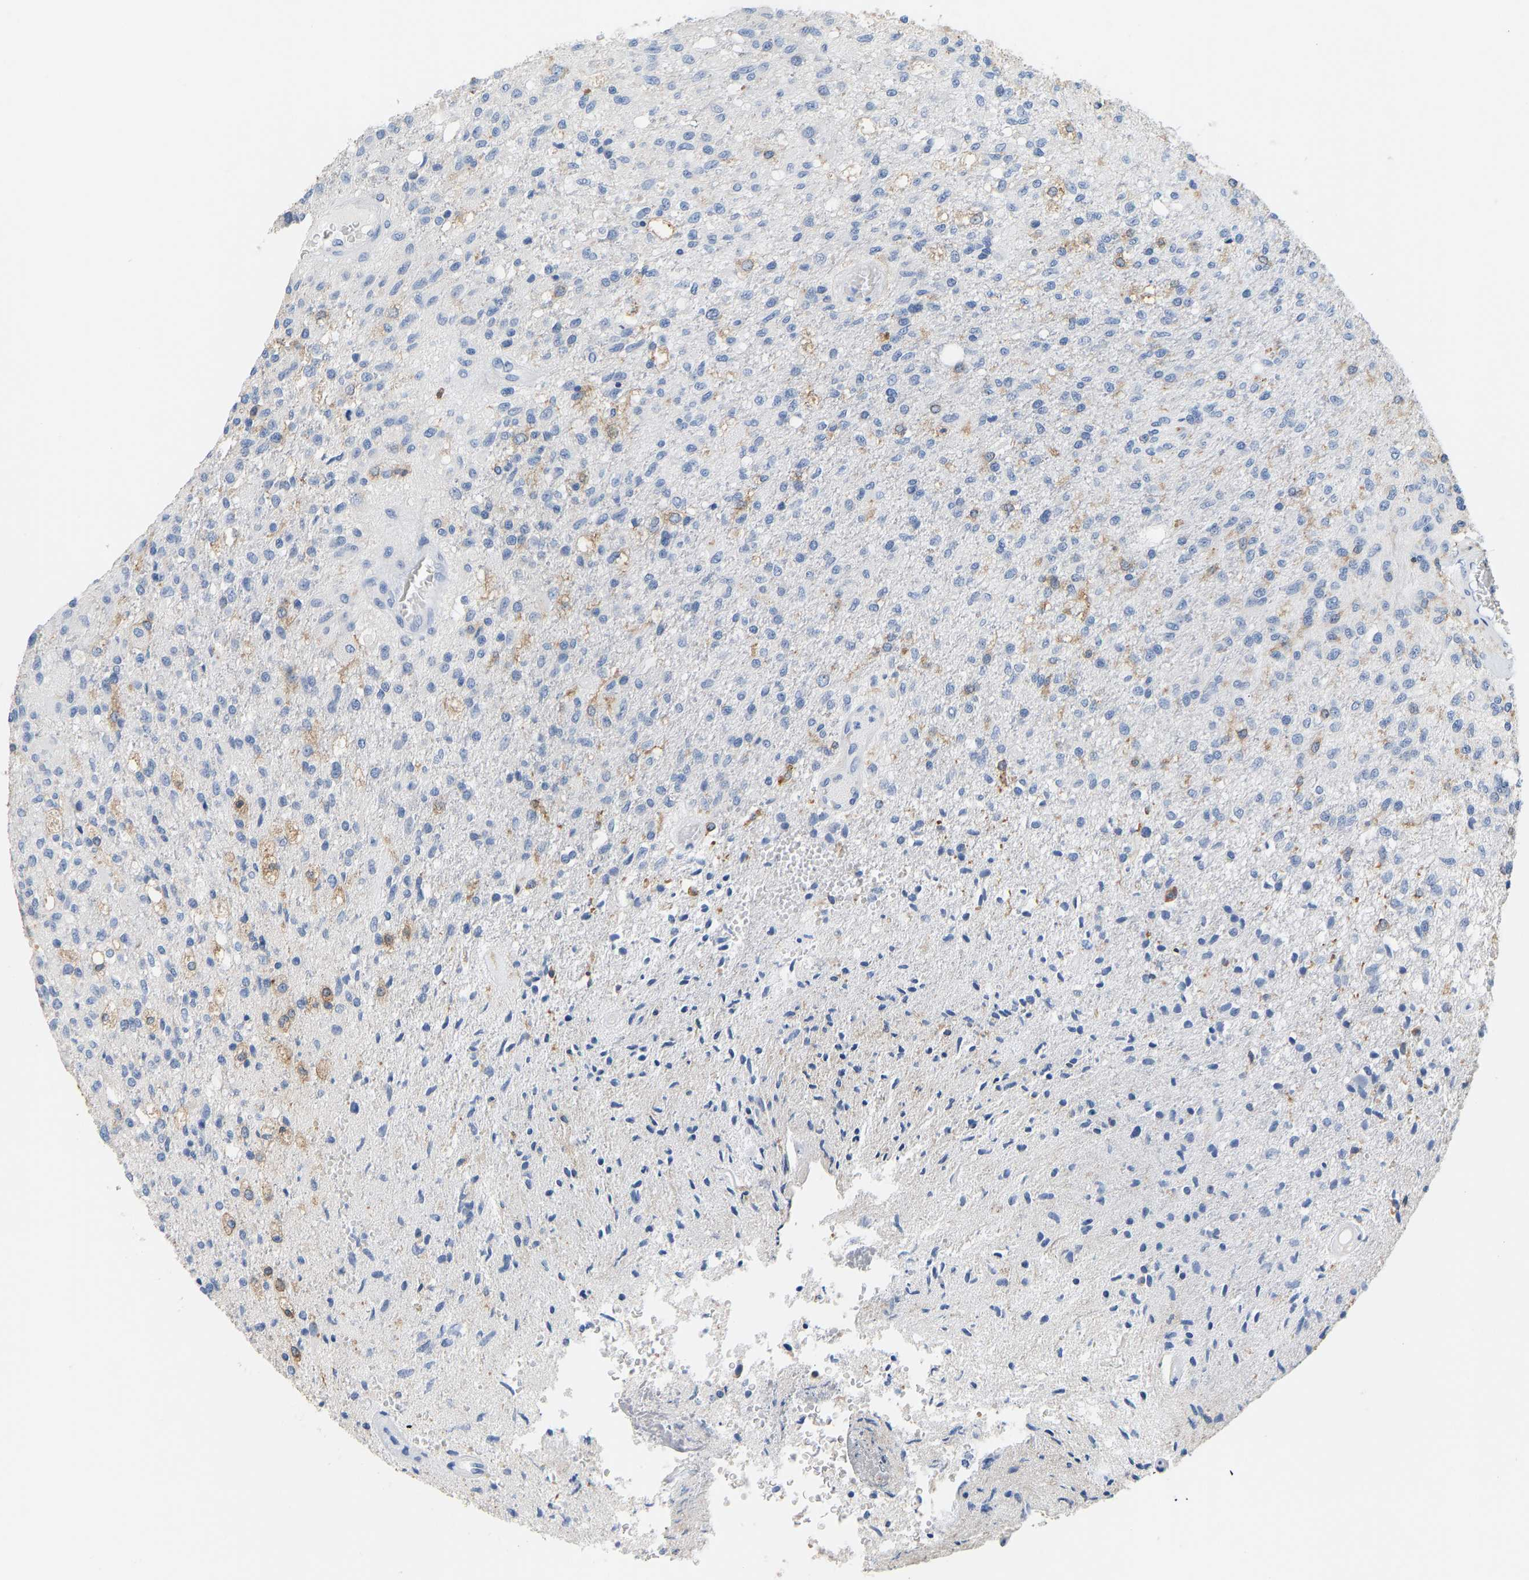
{"staining": {"intensity": "negative", "quantity": "none", "location": "none"}, "tissue": "glioma", "cell_type": "Tumor cells", "image_type": "cancer", "snomed": [{"axis": "morphology", "description": "Normal tissue, NOS"}, {"axis": "morphology", "description": "Glioma, malignant, High grade"}, {"axis": "topography", "description": "Cerebral cortex"}], "caption": "Tumor cells show no significant protein staining in glioma.", "gene": "EVL", "patient": {"sex": "male", "age": 77}}